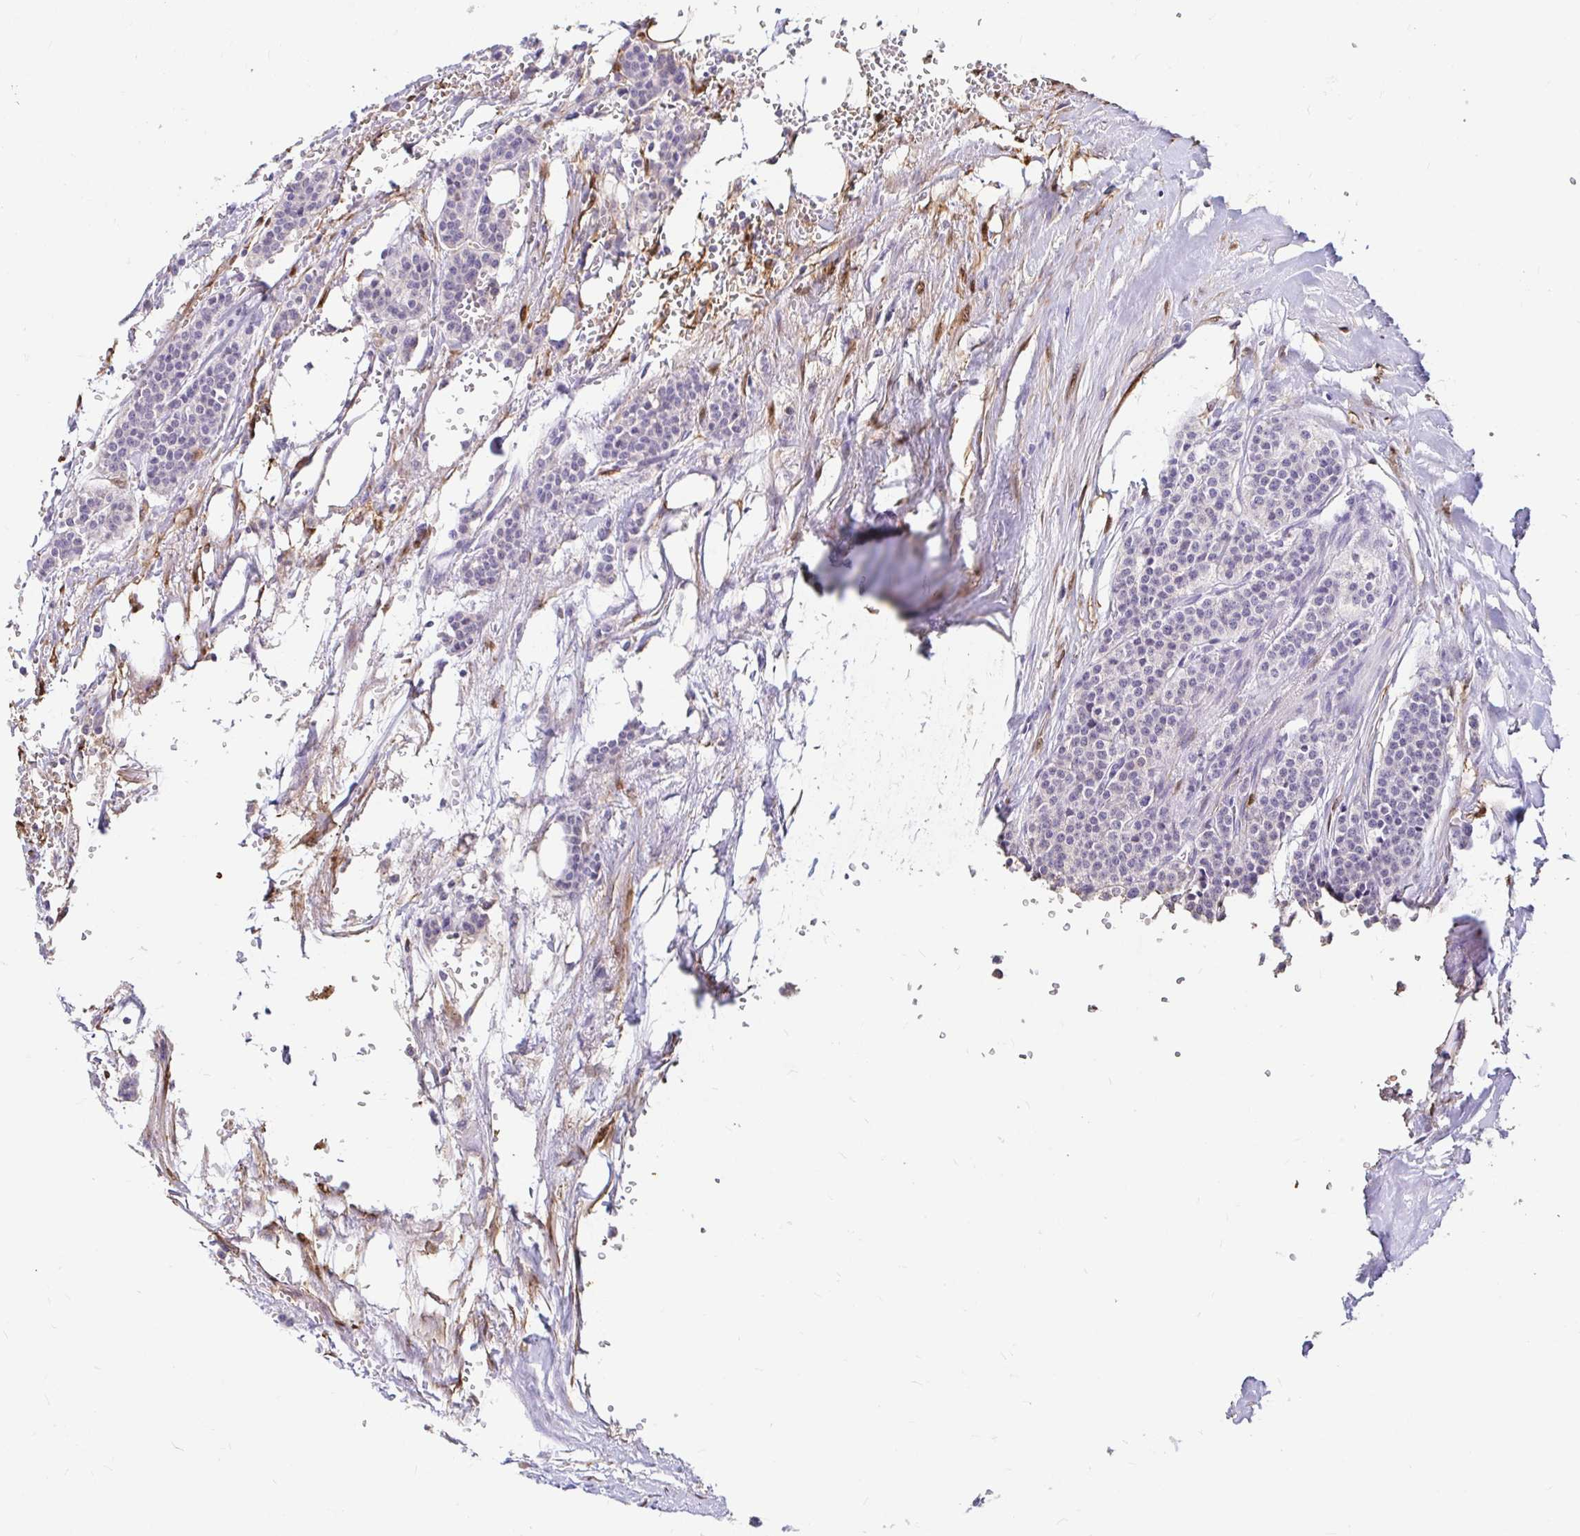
{"staining": {"intensity": "negative", "quantity": "none", "location": "none"}, "tissue": "carcinoid", "cell_type": "Tumor cells", "image_type": "cancer", "snomed": [{"axis": "morphology", "description": "Carcinoid, malignant, NOS"}, {"axis": "topography", "description": "Small intestine"}], "caption": "There is no significant positivity in tumor cells of malignant carcinoid.", "gene": "ADH1A", "patient": {"sex": "male", "age": 63}}